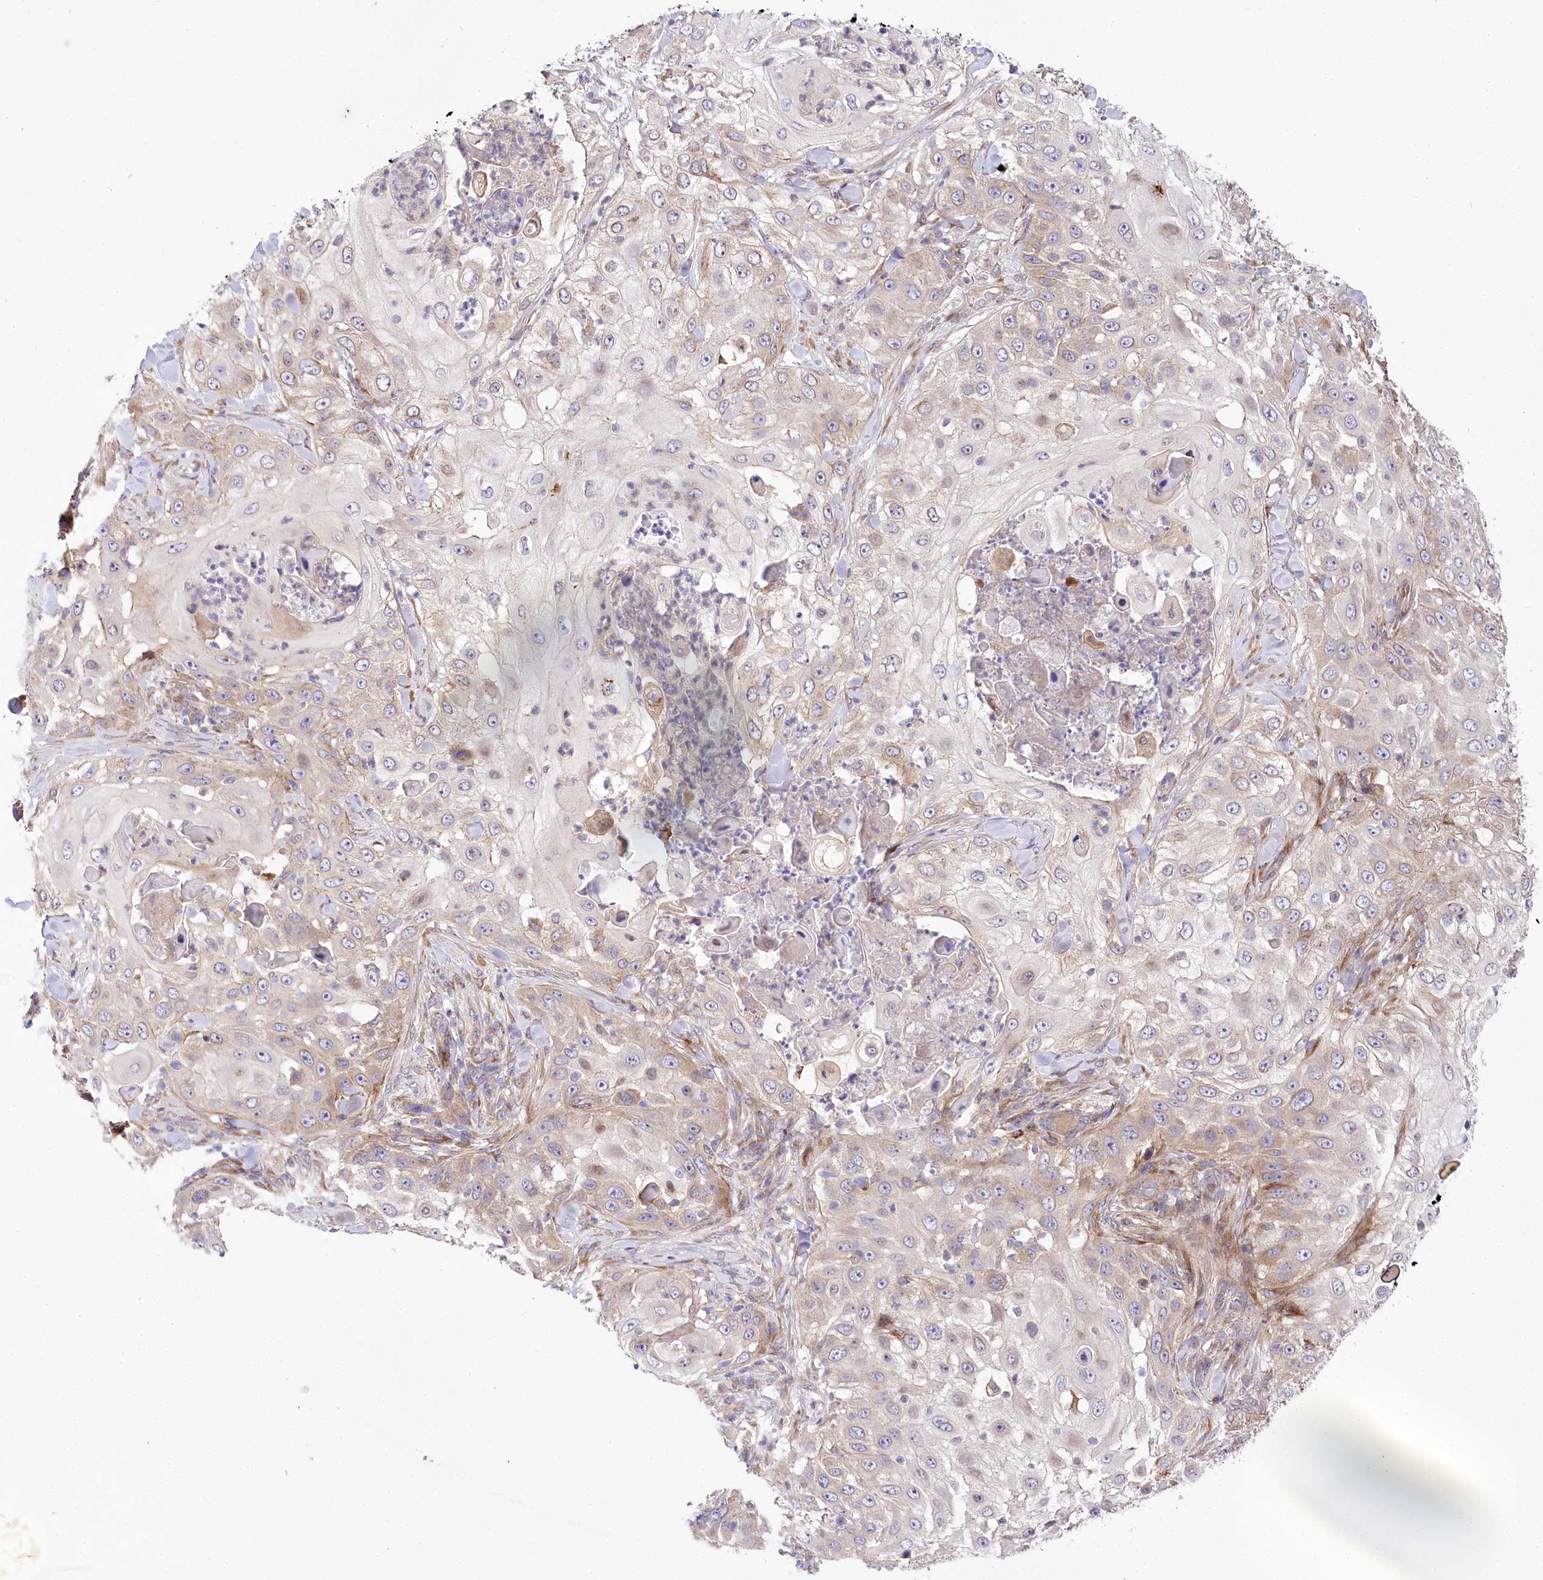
{"staining": {"intensity": "weak", "quantity": "25%-75%", "location": "cytoplasmic/membranous"}, "tissue": "skin cancer", "cell_type": "Tumor cells", "image_type": "cancer", "snomed": [{"axis": "morphology", "description": "Squamous cell carcinoma, NOS"}, {"axis": "topography", "description": "Skin"}], "caption": "Skin squamous cell carcinoma tissue shows weak cytoplasmic/membranous positivity in approximately 25%-75% of tumor cells, visualized by immunohistochemistry.", "gene": "TRUB1", "patient": {"sex": "female", "age": 44}}